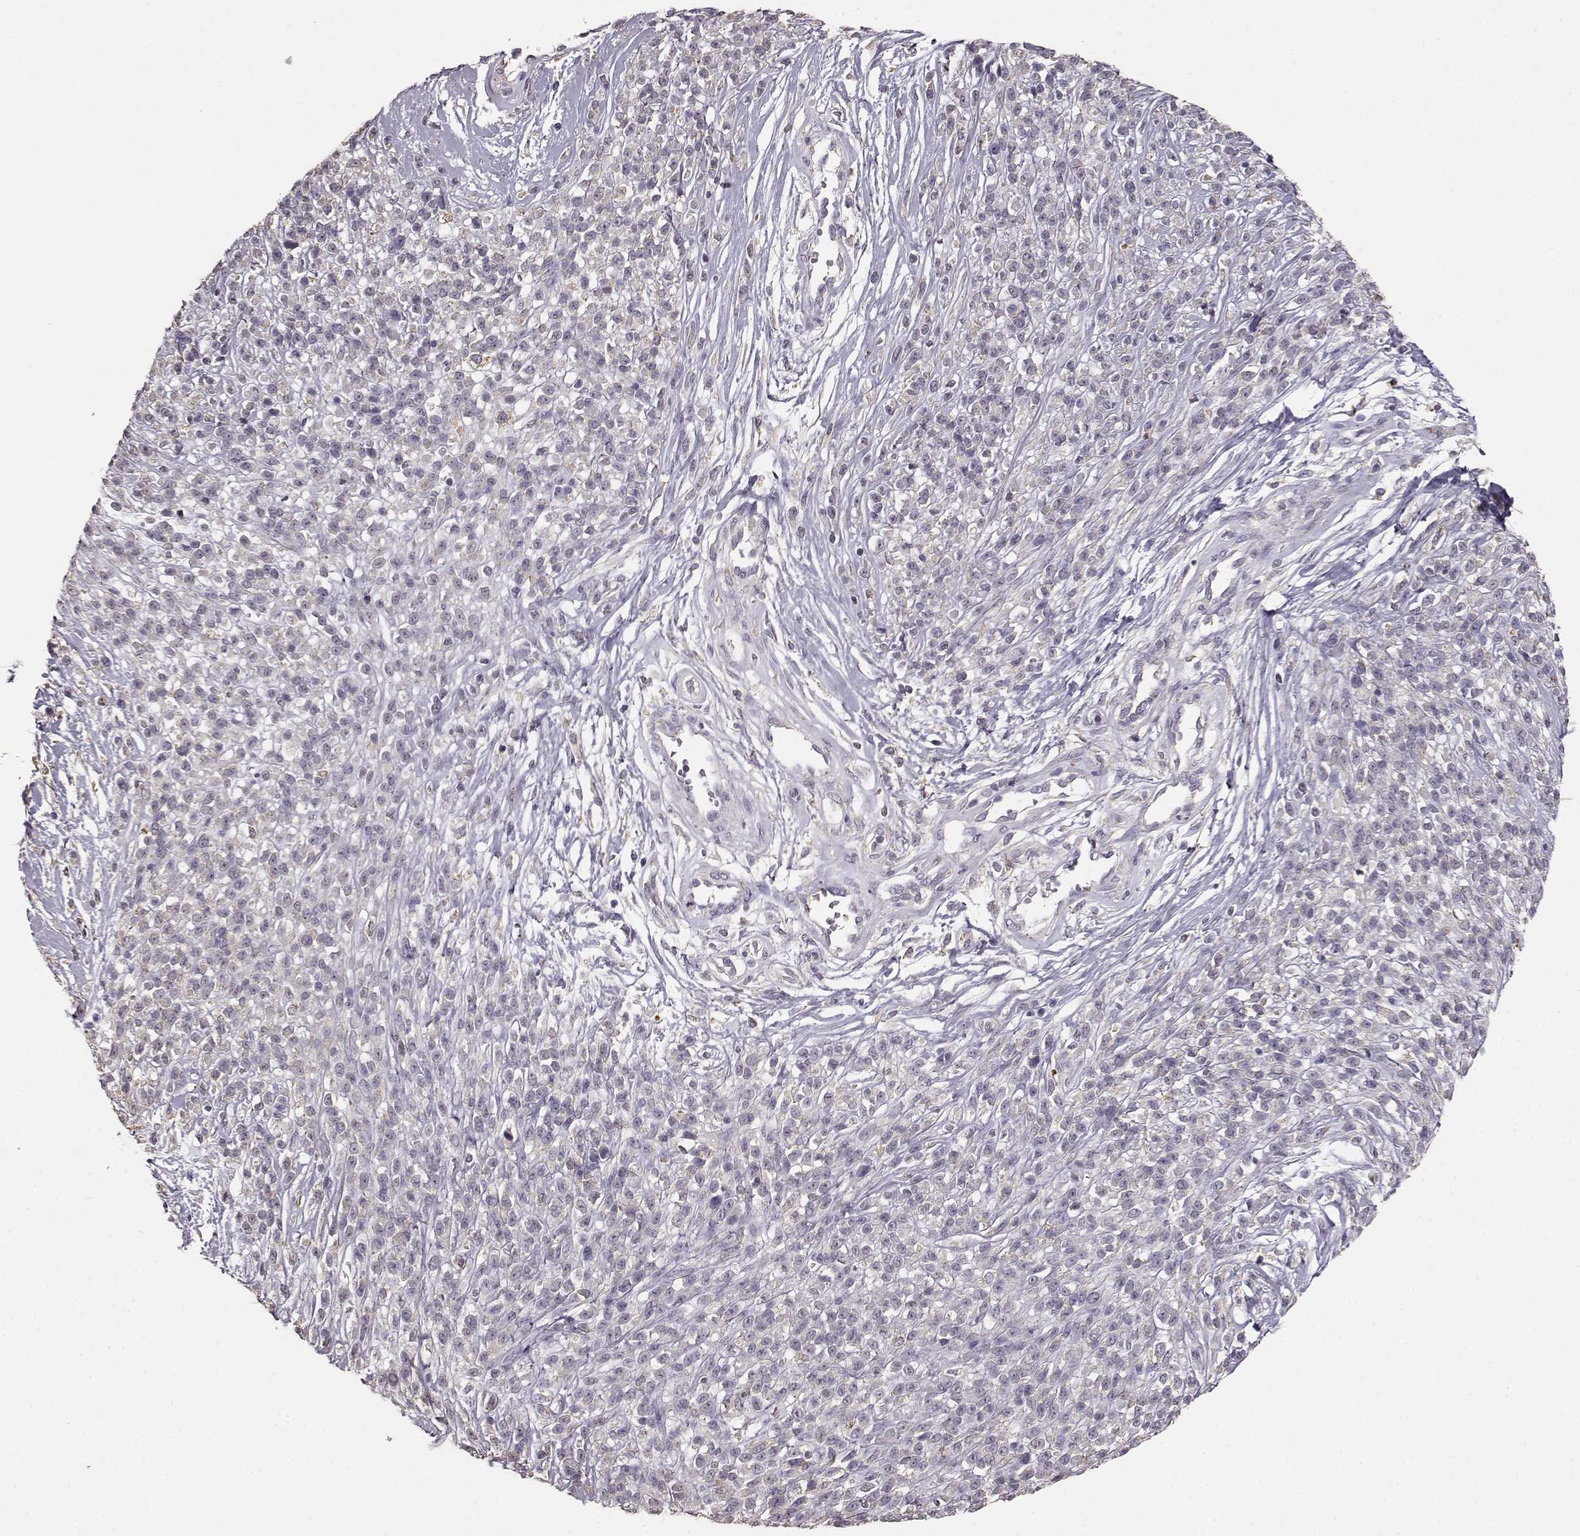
{"staining": {"intensity": "negative", "quantity": "none", "location": "none"}, "tissue": "melanoma", "cell_type": "Tumor cells", "image_type": "cancer", "snomed": [{"axis": "morphology", "description": "Malignant melanoma, NOS"}, {"axis": "topography", "description": "Skin"}, {"axis": "topography", "description": "Skin of trunk"}], "caption": "Tumor cells are negative for protein expression in human melanoma.", "gene": "GABRG3", "patient": {"sex": "male", "age": 74}}